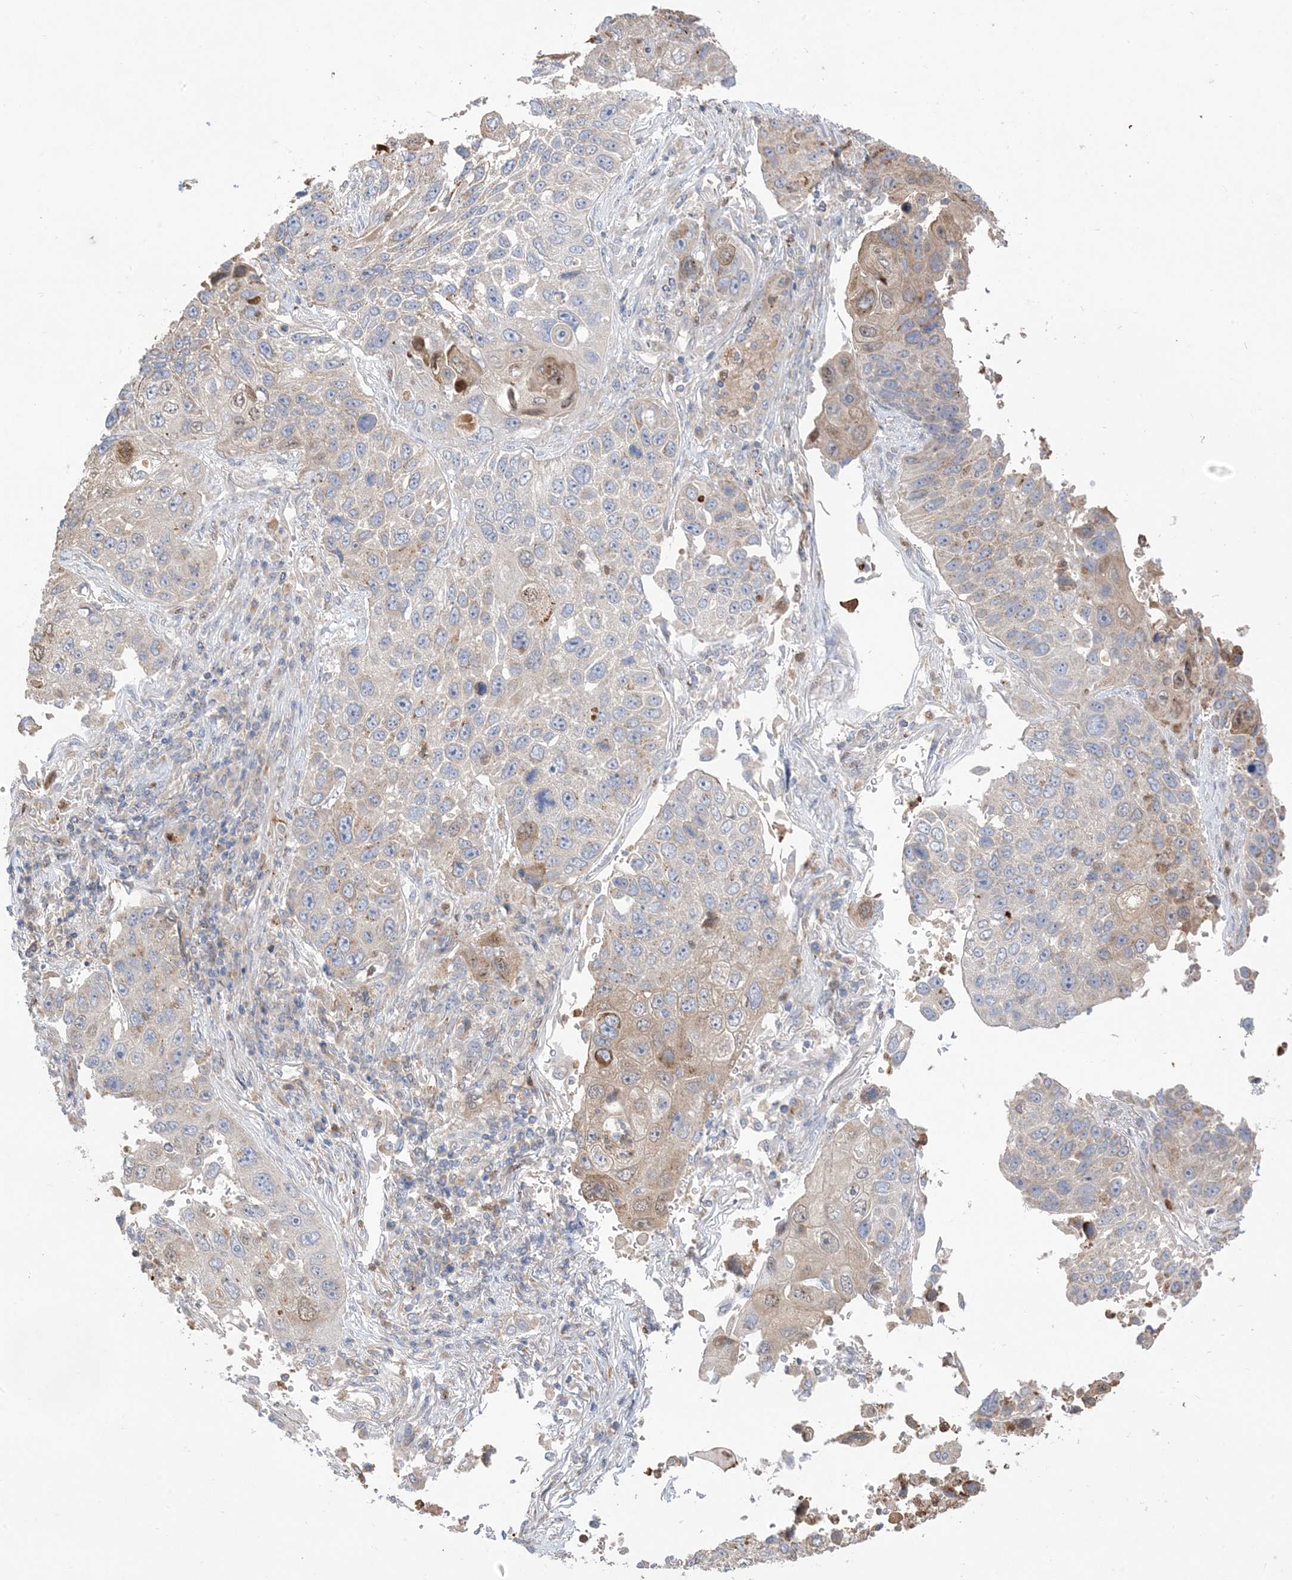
{"staining": {"intensity": "weak", "quantity": "<25%", "location": "cytoplasmic/membranous"}, "tissue": "lung cancer", "cell_type": "Tumor cells", "image_type": "cancer", "snomed": [{"axis": "morphology", "description": "Squamous cell carcinoma, NOS"}, {"axis": "topography", "description": "Lung"}], "caption": "Tumor cells are negative for protein expression in human squamous cell carcinoma (lung).", "gene": "DPP9", "patient": {"sex": "male", "age": 61}}